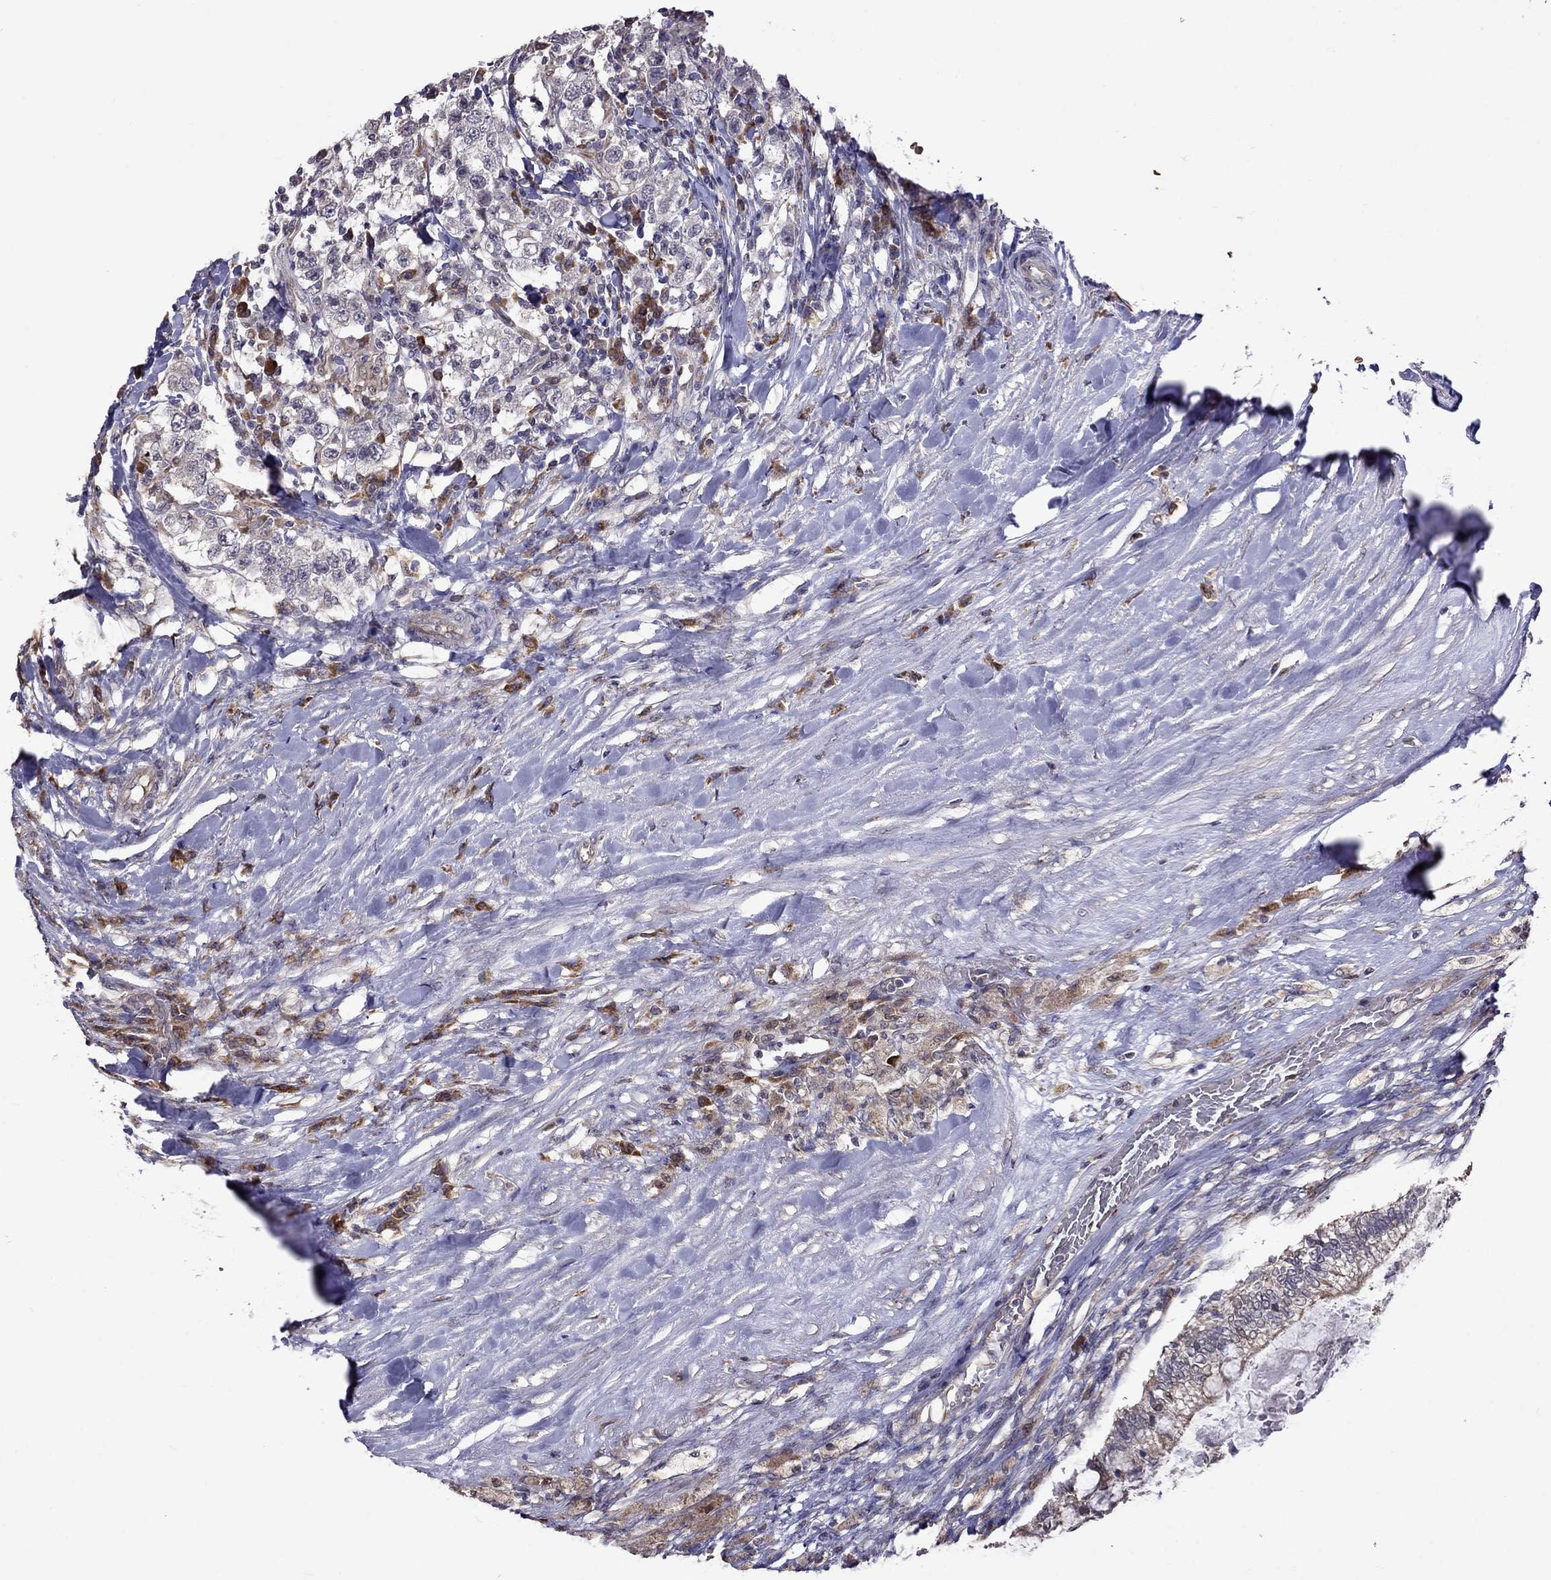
{"staining": {"intensity": "moderate", "quantity": "<25%", "location": "cytoplasmic/membranous"}, "tissue": "testis cancer", "cell_type": "Tumor cells", "image_type": "cancer", "snomed": [{"axis": "morphology", "description": "Seminoma, NOS"}, {"axis": "morphology", "description": "Carcinoma, Embryonal, NOS"}, {"axis": "topography", "description": "Testis"}], "caption": "Protein analysis of testis embryonal carcinoma tissue shows moderate cytoplasmic/membranous expression in about <25% of tumor cells.", "gene": "ADAM28", "patient": {"sex": "male", "age": 41}}